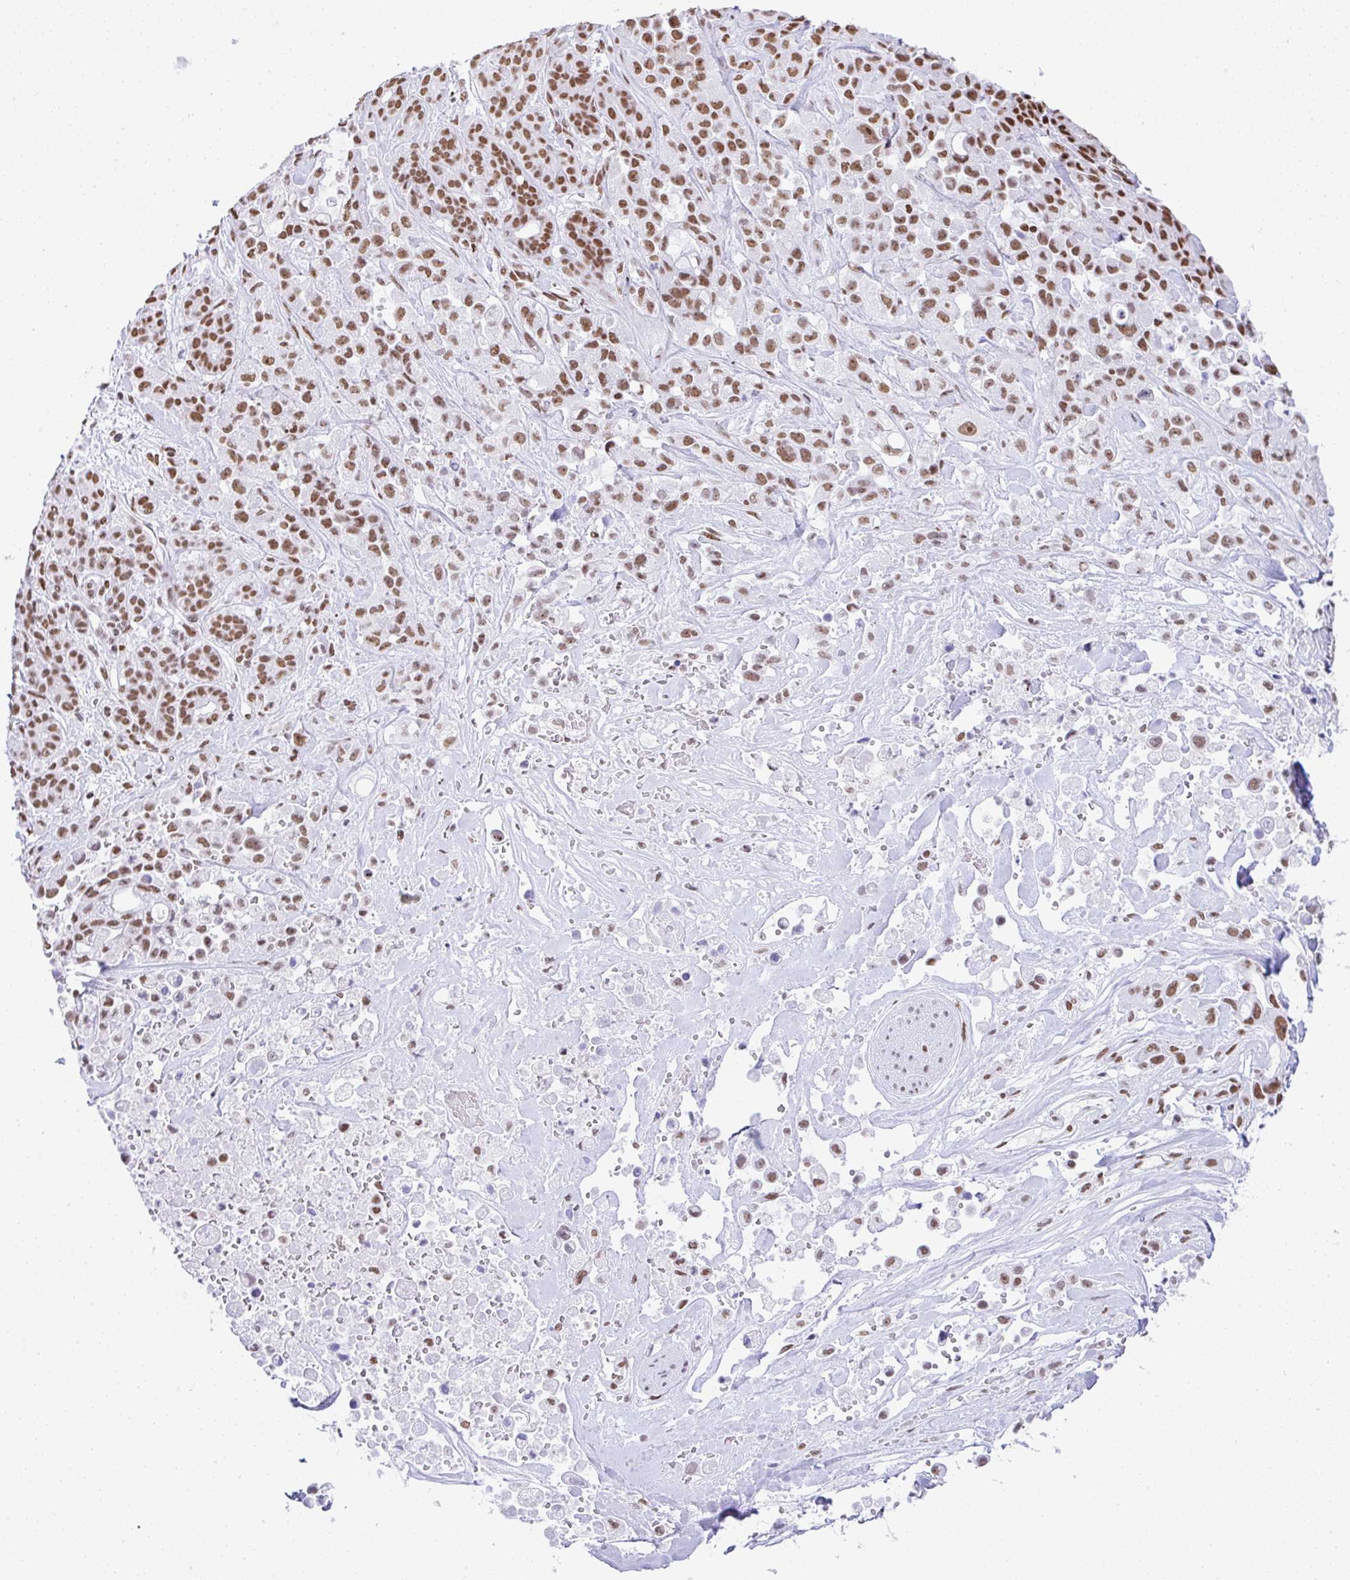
{"staining": {"intensity": "moderate", "quantity": ">75%", "location": "nuclear"}, "tissue": "pancreatic cancer", "cell_type": "Tumor cells", "image_type": "cancer", "snomed": [{"axis": "morphology", "description": "Adenocarcinoma, NOS"}, {"axis": "topography", "description": "Pancreas"}], "caption": "Brown immunohistochemical staining in pancreatic cancer demonstrates moderate nuclear expression in about >75% of tumor cells.", "gene": "DDX52", "patient": {"sex": "male", "age": 44}}